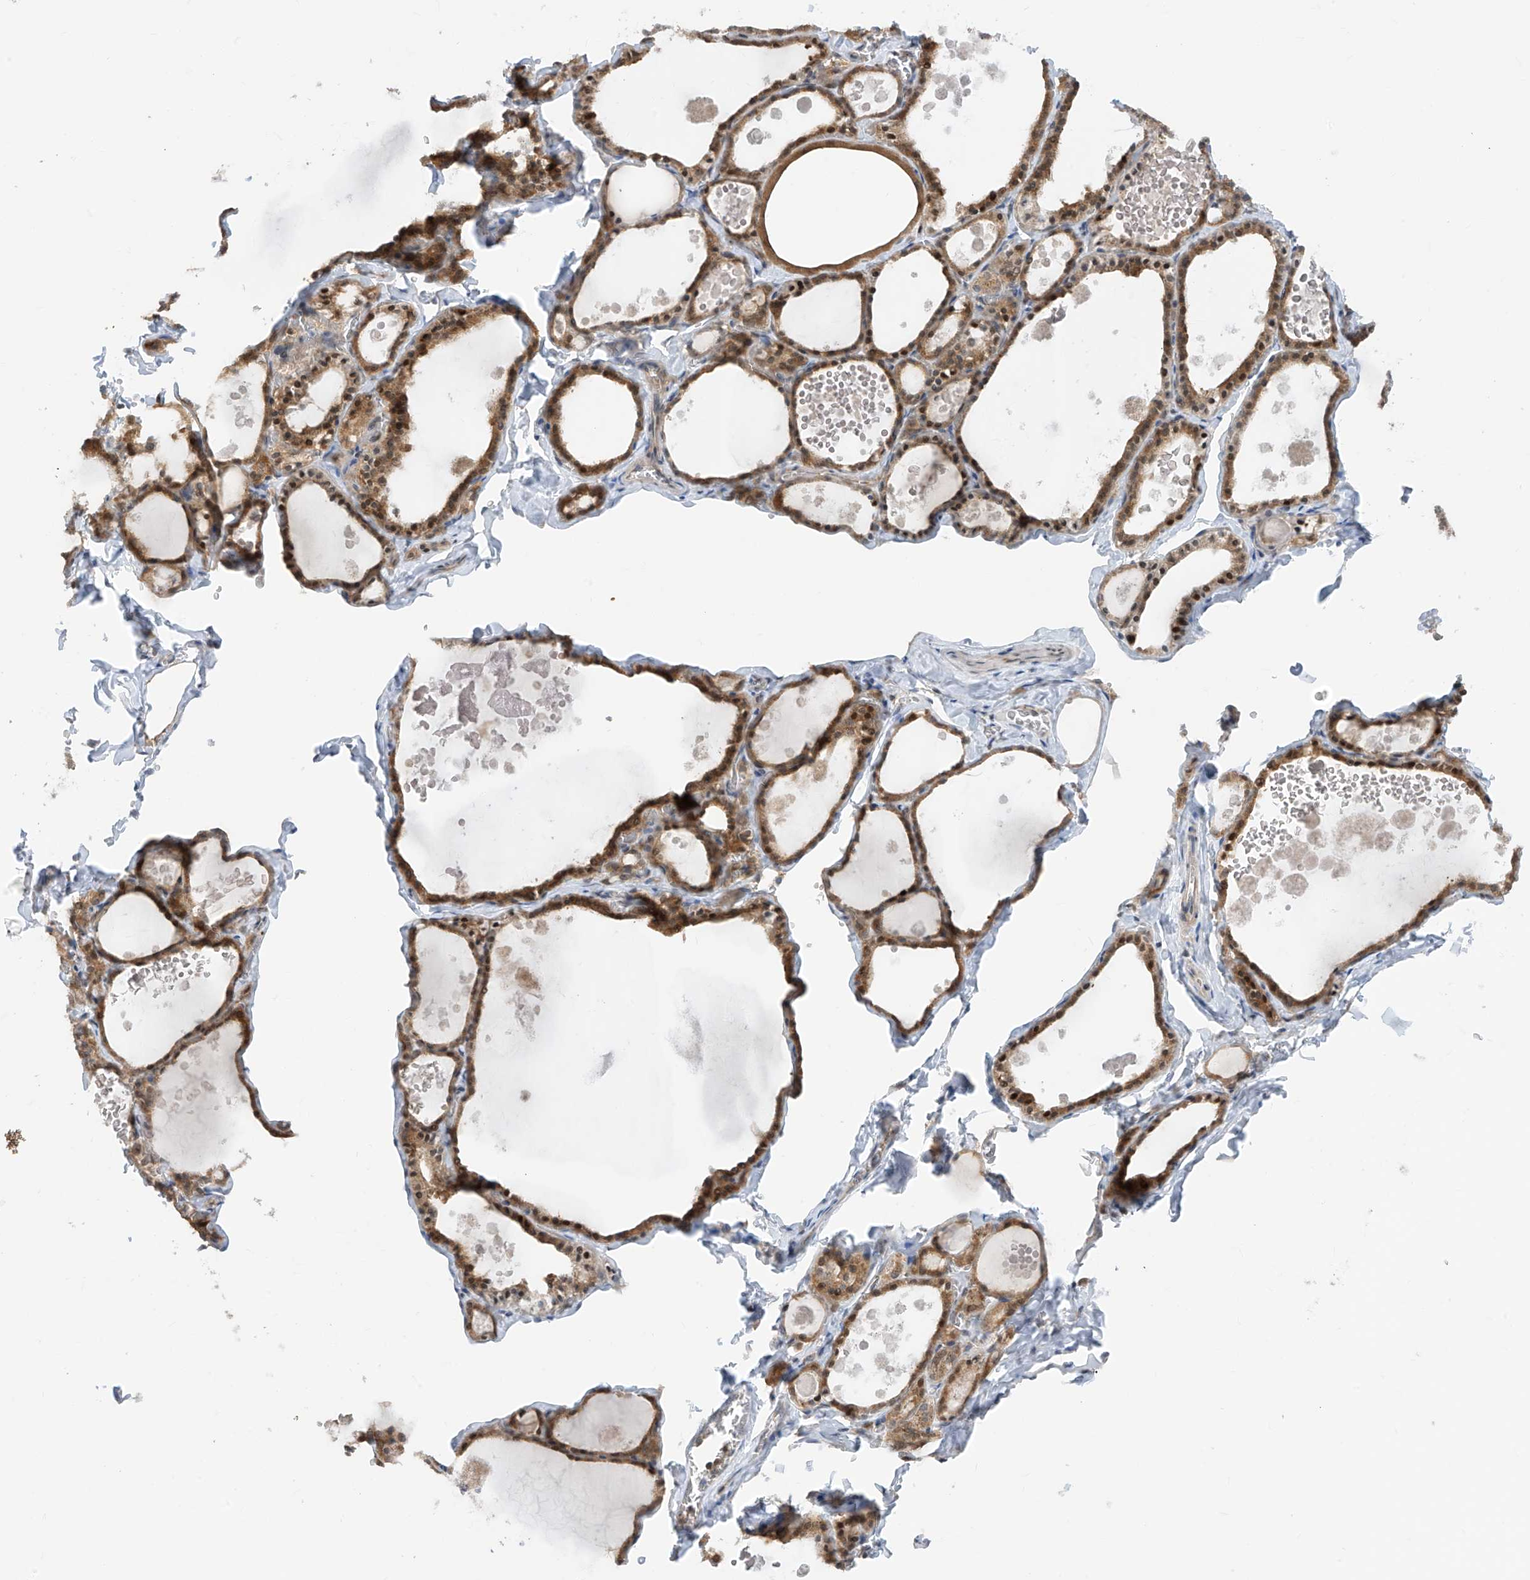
{"staining": {"intensity": "moderate", "quantity": ">75%", "location": "cytoplasmic/membranous"}, "tissue": "thyroid gland", "cell_type": "Glandular cells", "image_type": "normal", "snomed": [{"axis": "morphology", "description": "Normal tissue, NOS"}, {"axis": "topography", "description": "Thyroid gland"}], "caption": "Thyroid gland stained with DAB immunohistochemistry (IHC) displays medium levels of moderate cytoplasmic/membranous expression in about >75% of glandular cells.", "gene": "TTC38", "patient": {"sex": "male", "age": 56}}